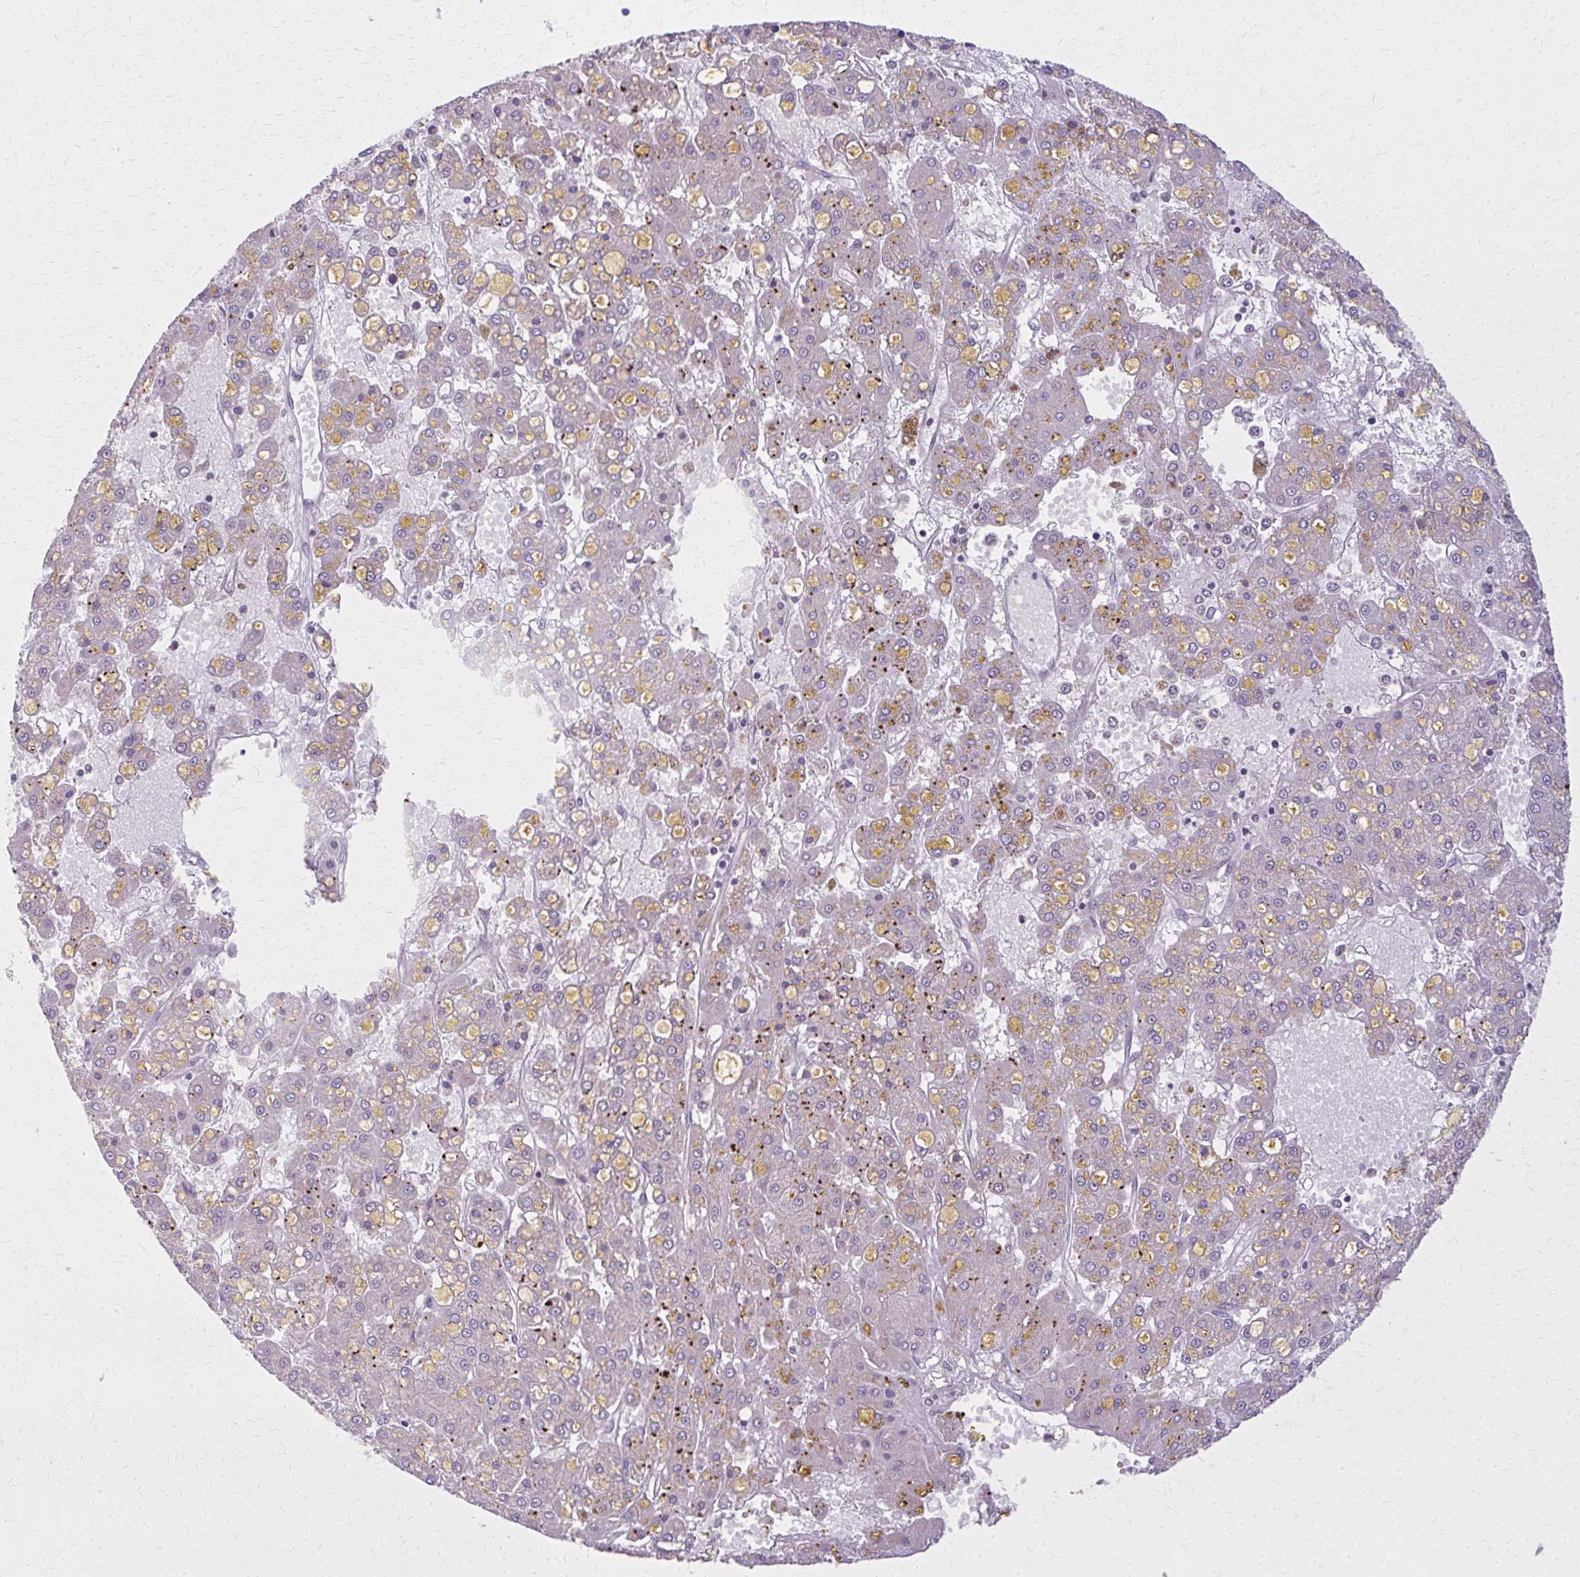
{"staining": {"intensity": "negative", "quantity": "none", "location": "none"}, "tissue": "liver cancer", "cell_type": "Tumor cells", "image_type": "cancer", "snomed": [{"axis": "morphology", "description": "Carcinoma, Hepatocellular, NOS"}, {"axis": "topography", "description": "Liver"}], "caption": "There is no significant expression in tumor cells of hepatocellular carcinoma (liver). (Brightfield microscopy of DAB immunohistochemistry at high magnification).", "gene": "CEMP1", "patient": {"sex": "male", "age": 67}}